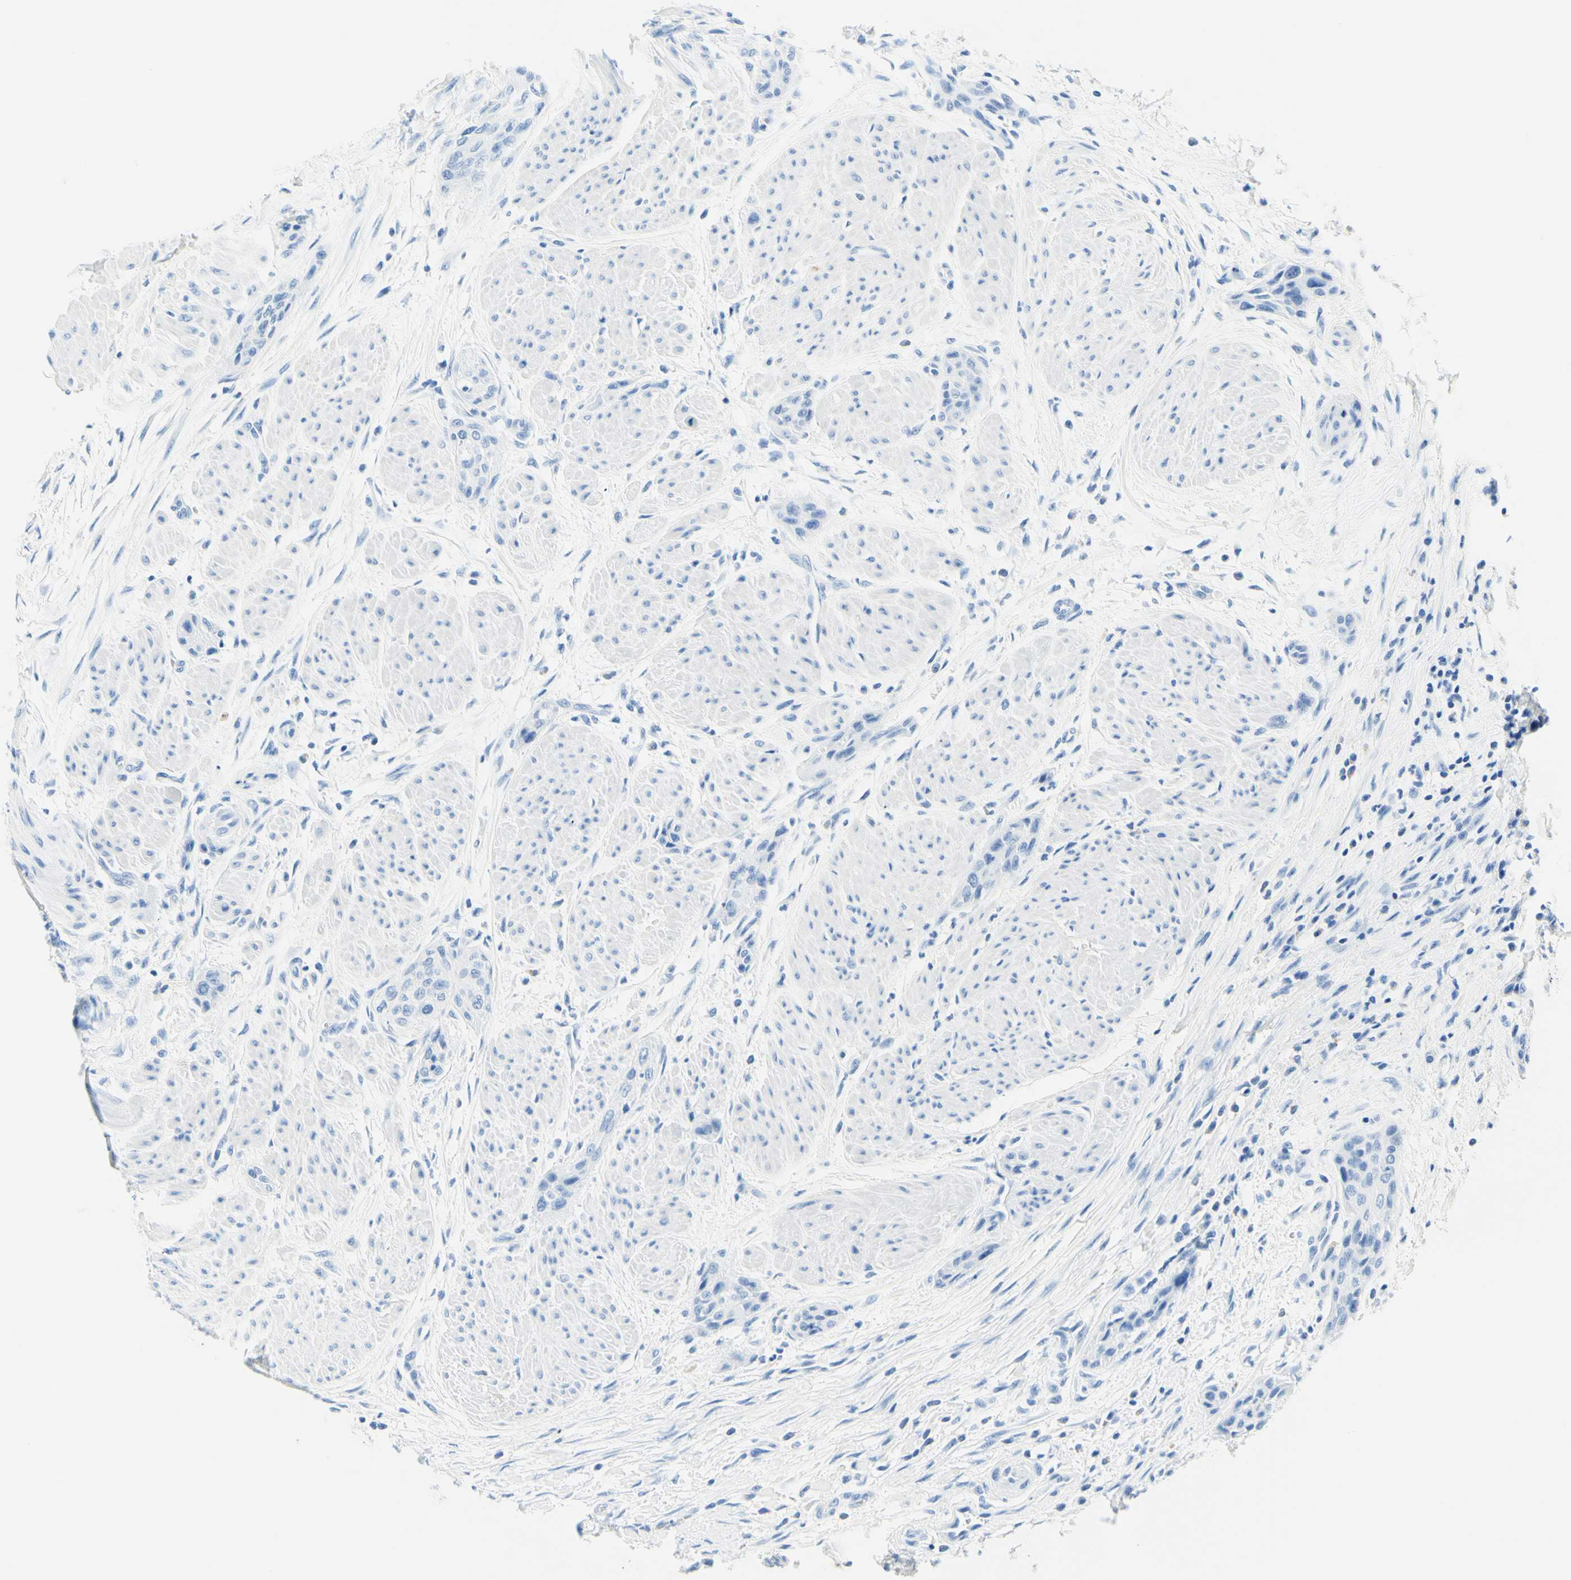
{"staining": {"intensity": "negative", "quantity": "none", "location": "none"}, "tissue": "urothelial cancer", "cell_type": "Tumor cells", "image_type": "cancer", "snomed": [{"axis": "morphology", "description": "Urothelial carcinoma, High grade"}, {"axis": "topography", "description": "Urinary bladder"}], "caption": "High magnification brightfield microscopy of urothelial carcinoma (high-grade) stained with DAB (brown) and counterstained with hematoxylin (blue): tumor cells show no significant positivity.", "gene": "MYH2", "patient": {"sex": "male", "age": 35}}